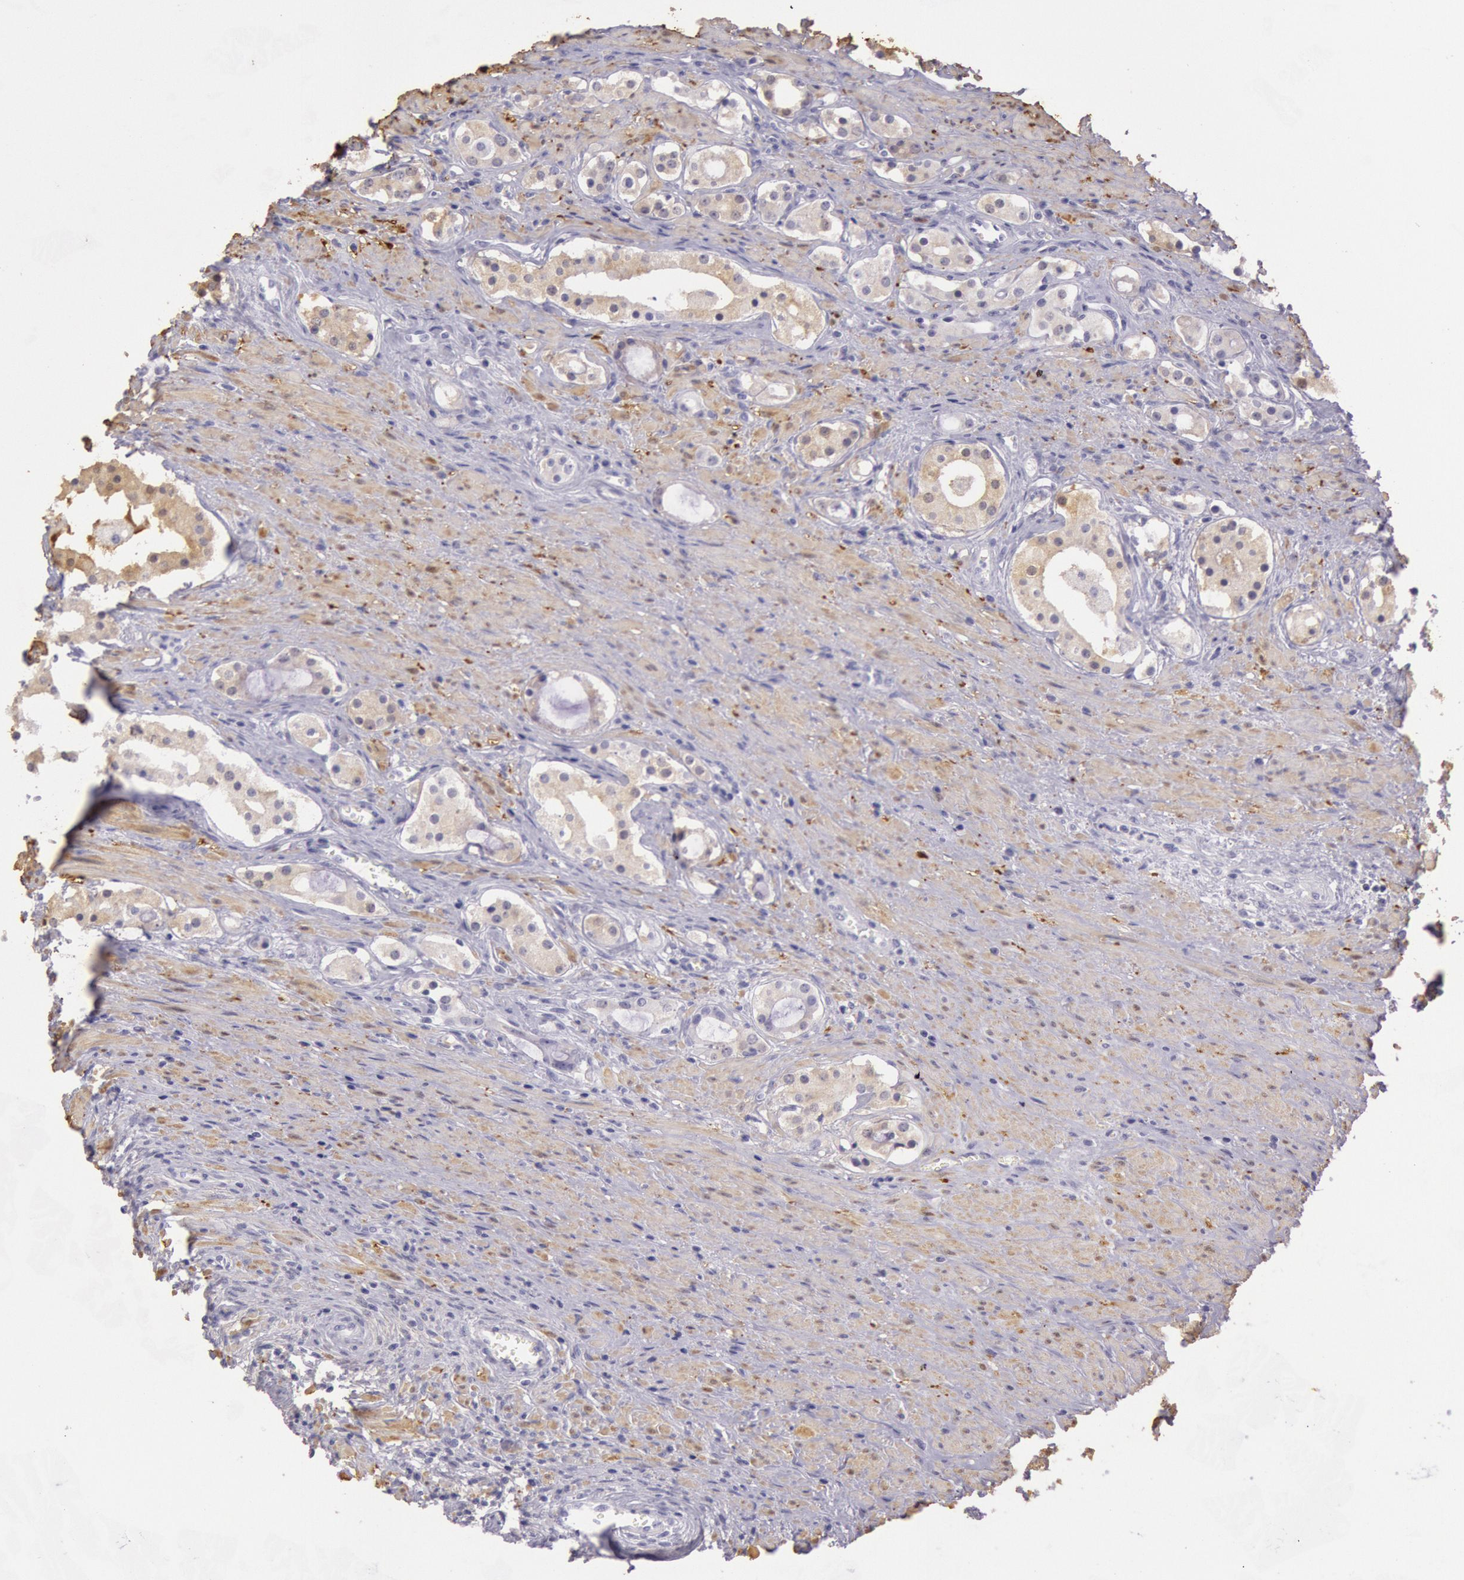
{"staining": {"intensity": "weak", "quantity": "25%-75%", "location": "cytoplasmic/membranous"}, "tissue": "prostate cancer", "cell_type": "Tumor cells", "image_type": "cancer", "snomed": [{"axis": "morphology", "description": "Adenocarcinoma, Medium grade"}, {"axis": "topography", "description": "Prostate"}], "caption": "Prostate cancer tissue shows weak cytoplasmic/membranous expression in about 25%-75% of tumor cells", "gene": "CKB", "patient": {"sex": "male", "age": 73}}